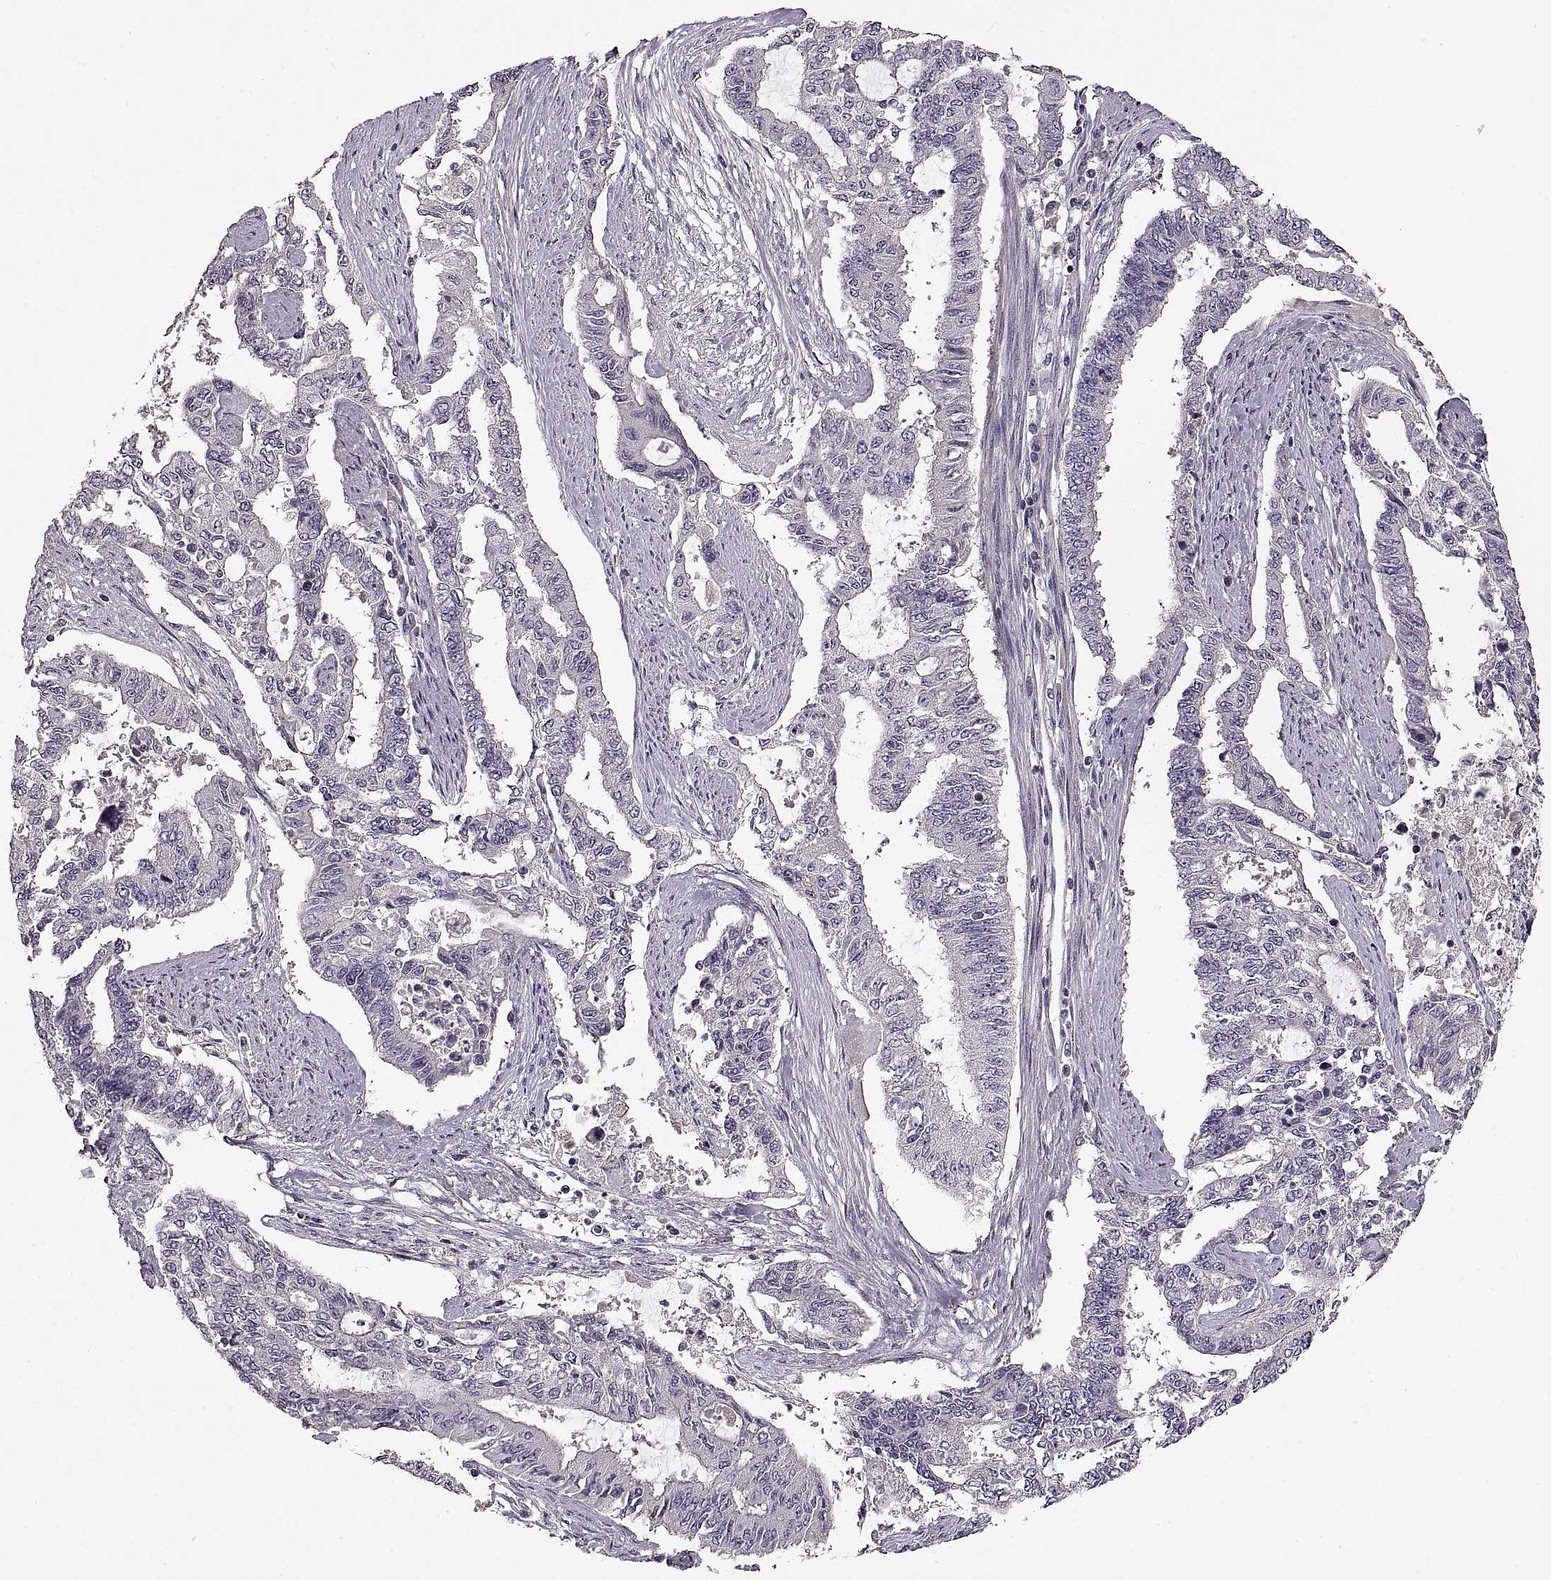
{"staining": {"intensity": "negative", "quantity": "none", "location": "none"}, "tissue": "endometrial cancer", "cell_type": "Tumor cells", "image_type": "cancer", "snomed": [{"axis": "morphology", "description": "Adenocarcinoma, NOS"}, {"axis": "topography", "description": "Uterus"}], "caption": "There is no significant staining in tumor cells of endometrial adenocarcinoma.", "gene": "ADAM11", "patient": {"sex": "female", "age": 59}}